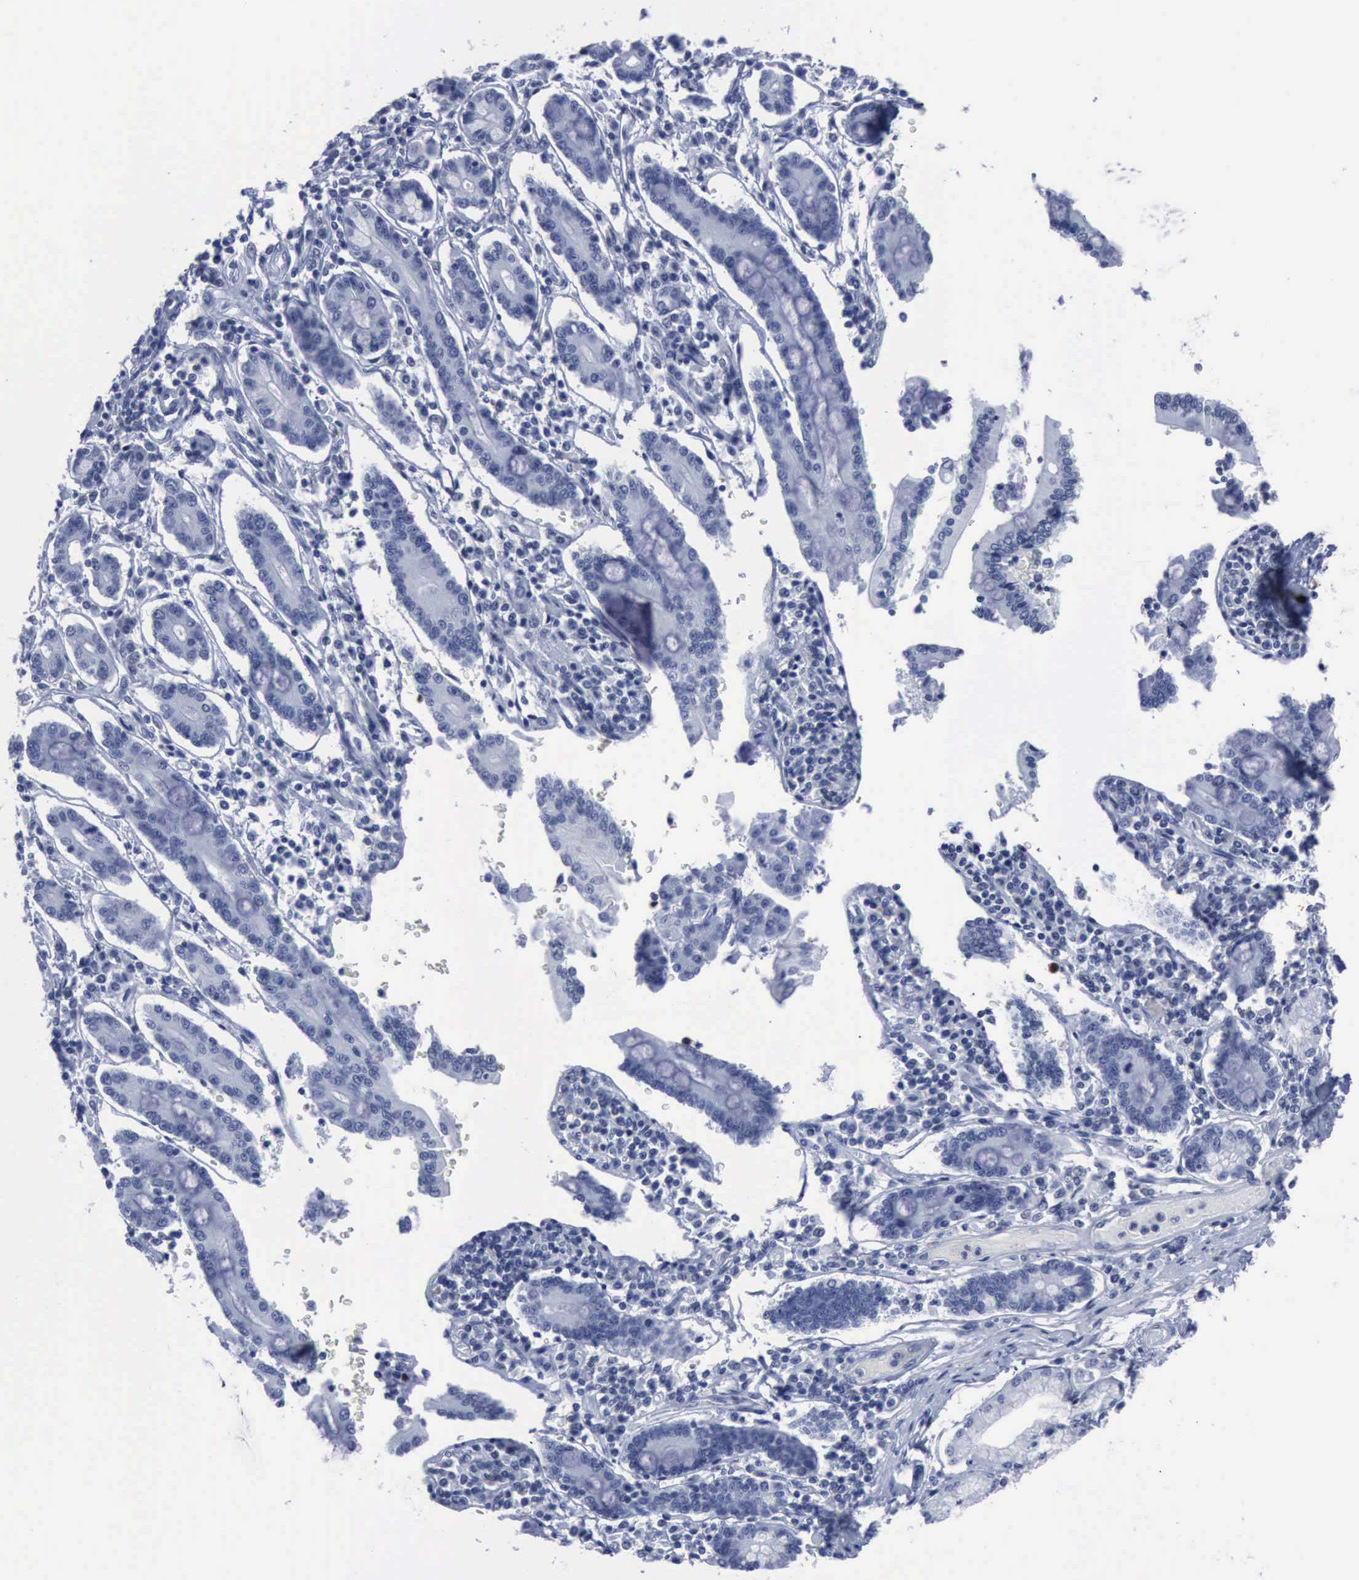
{"staining": {"intensity": "negative", "quantity": "none", "location": "none"}, "tissue": "pancreatic cancer", "cell_type": "Tumor cells", "image_type": "cancer", "snomed": [{"axis": "morphology", "description": "Adenocarcinoma, NOS"}, {"axis": "topography", "description": "Pancreas"}], "caption": "Tumor cells show no significant protein expression in pancreatic cancer. (DAB immunohistochemistry (IHC), high magnification).", "gene": "CSTA", "patient": {"sex": "female", "age": 57}}